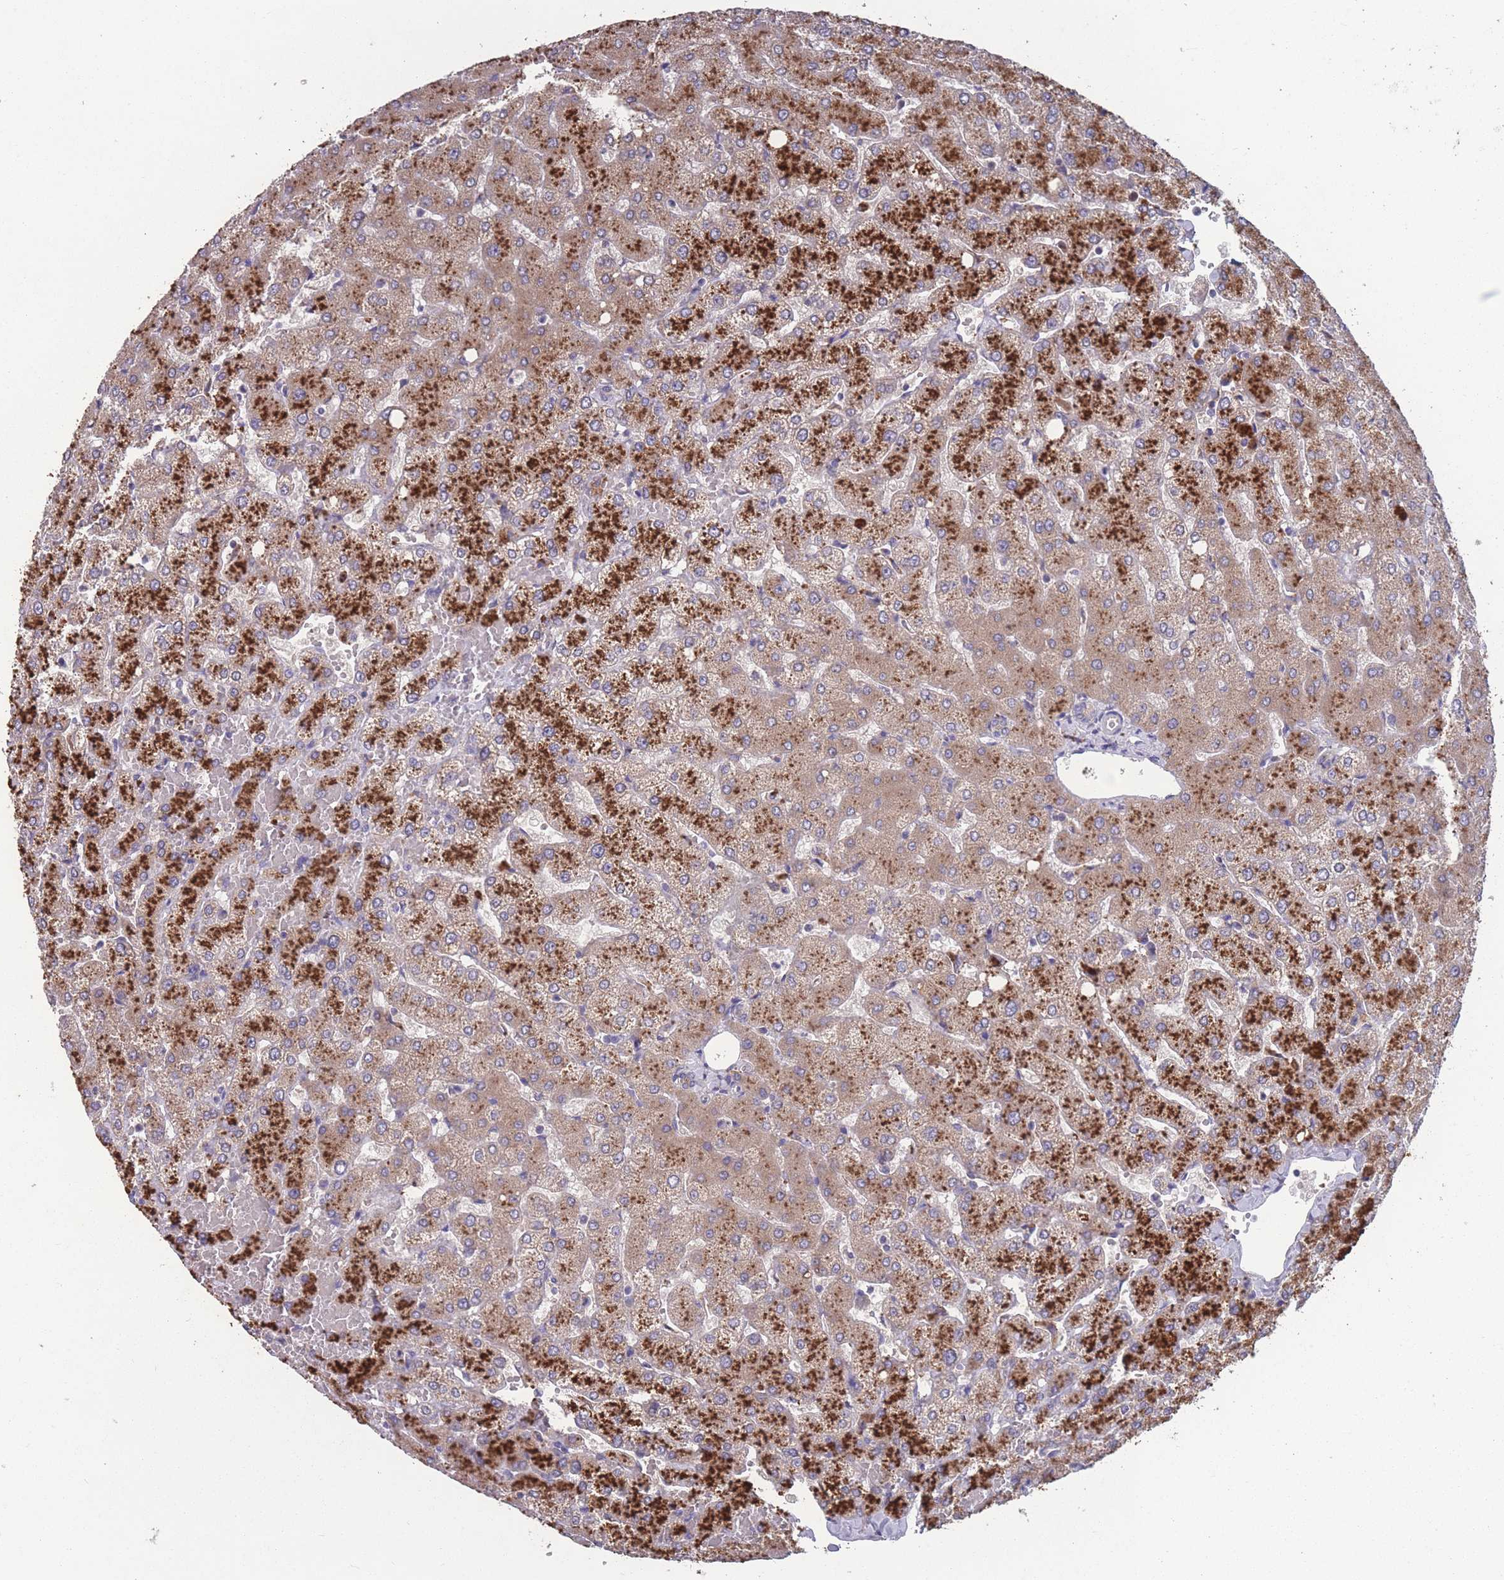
{"staining": {"intensity": "negative", "quantity": "none", "location": "none"}, "tissue": "liver", "cell_type": "Cholangiocytes", "image_type": "normal", "snomed": [{"axis": "morphology", "description": "Normal tissue, NOS"}, {"axis": "topography", "description": "Liver"}], "caption": "DAB (3,3'-diaminobenzidine) immunohistochemical staining of normal liver displays no significant staining in cholangiocytes.", "gene": "STIM2", "patient": {"sex": "female", "age": 54}}